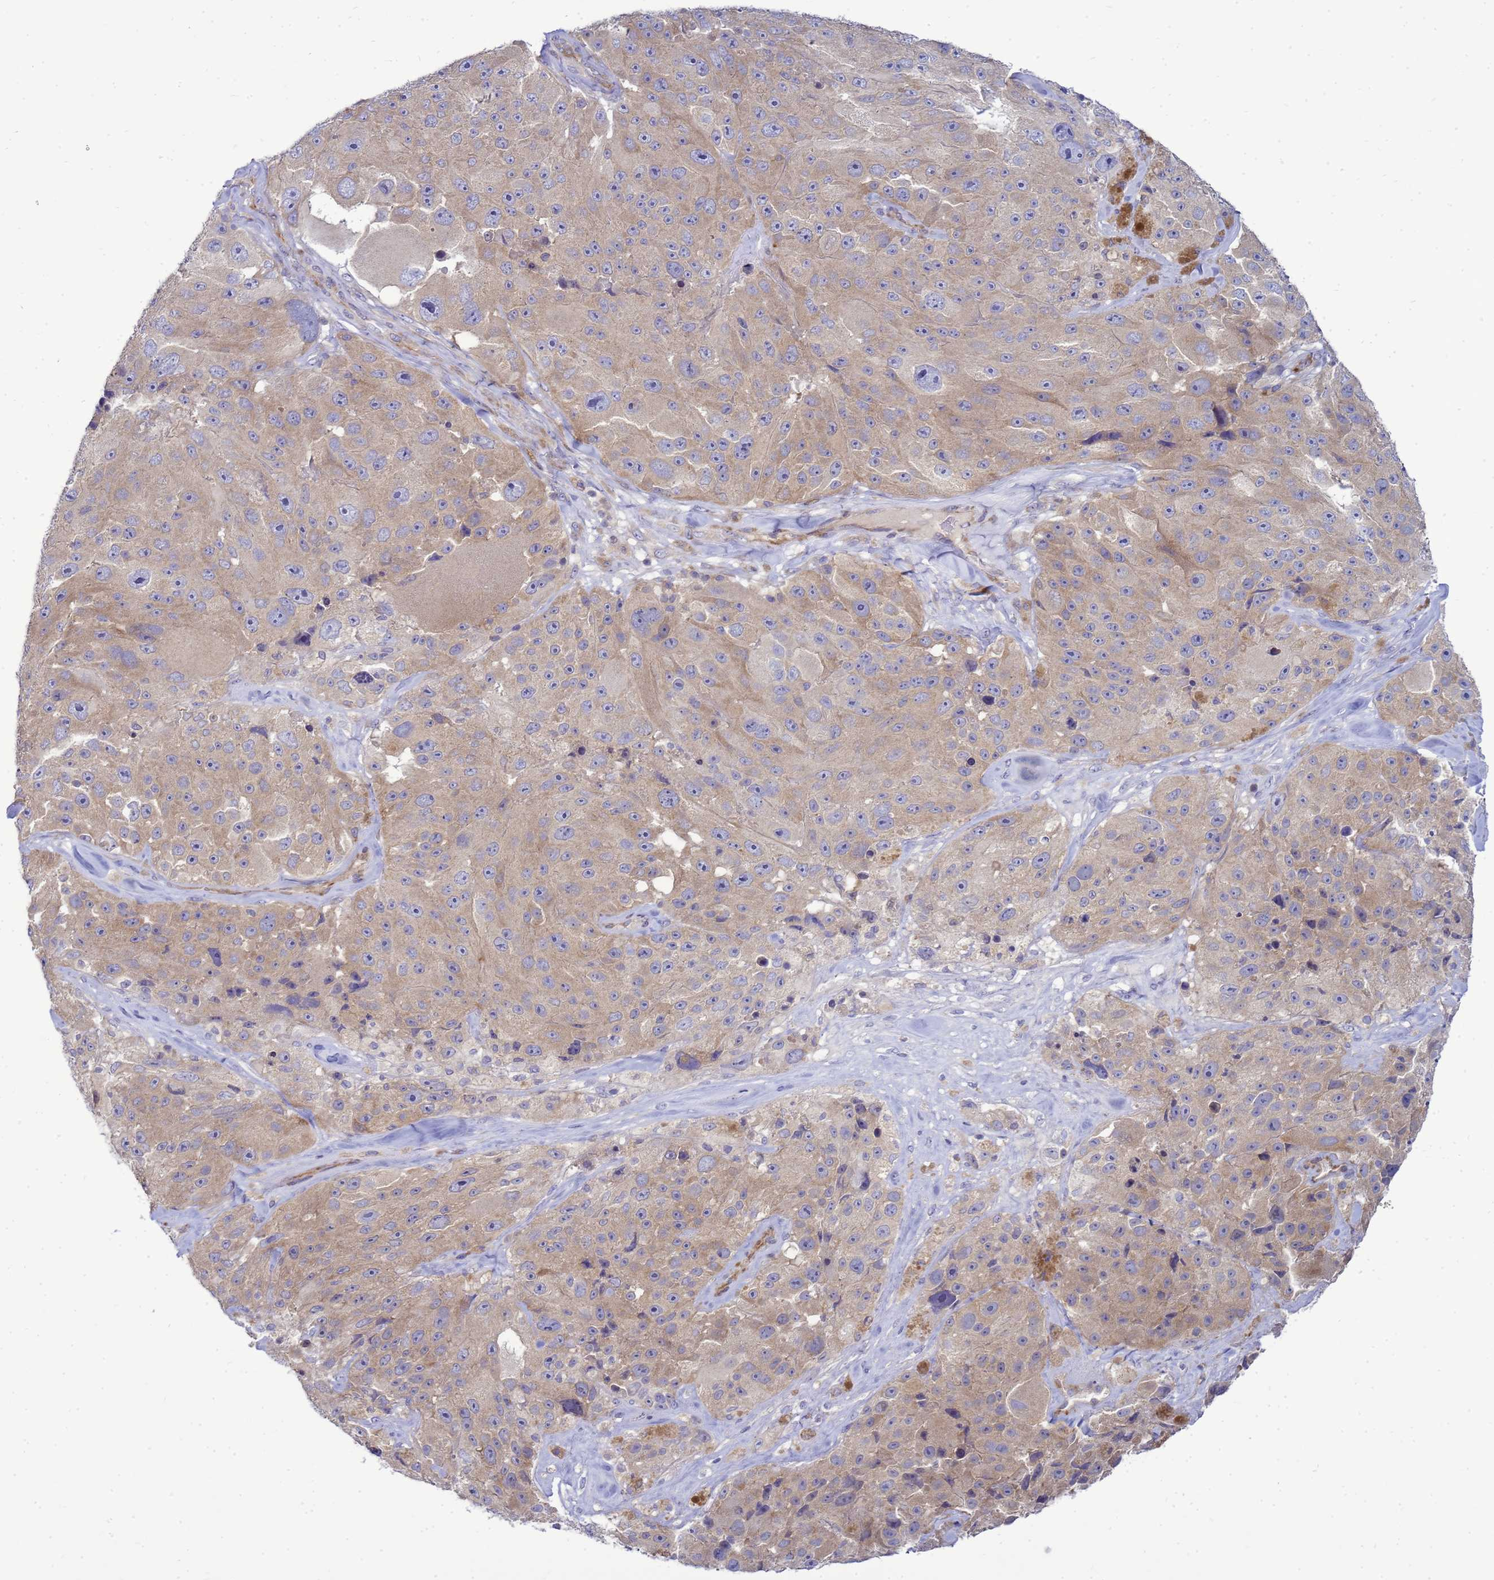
{"staining": {"intensity": "weak", "quantity": ">75%", "location": "cytoplasmic/membranous"}, "tissue": "melanoma", "cell_type": "Tumor cells", "image_type": "cancer", "snomed": [{"axis": "morphology", "description": "Malignant melanoma, Metastatic site"}, {"axis": "topography", "description": "Lymph node"}], "caption": "Immunohistochemical staining of human malignant melanoma (metastatic site) exhibits weak cytoplasmic/membranous protein positivity in approximately >75% of tumor cells. The protein is shown in brown color, while the nuclei are stained blue.", "gene": "MON1B", "patient": {"sex": "male", "age": 62}}